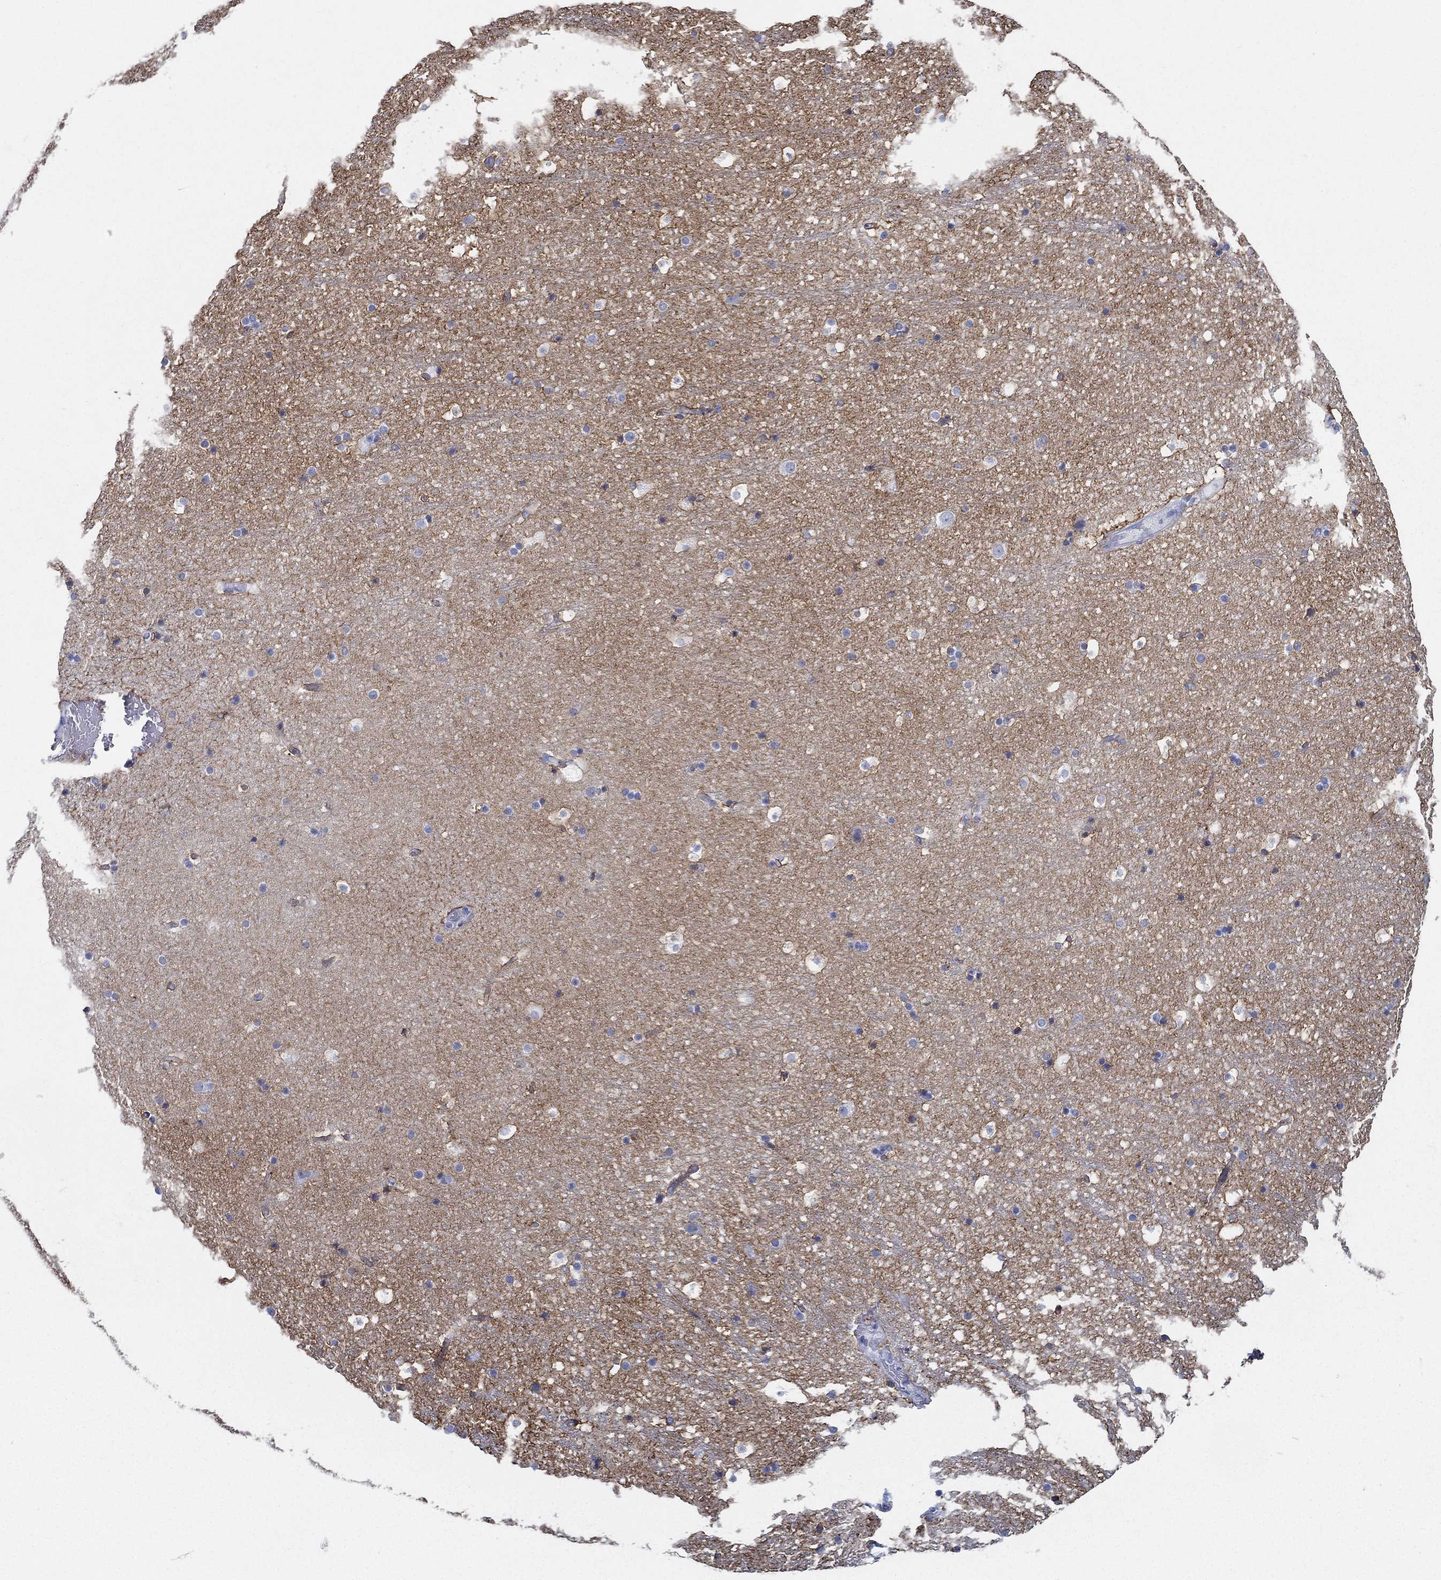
{"staining": {"intensity": "negative", "quantity": "none", "location": "none"}, "tissue": "hippocampus", "cell_type": "Glial cells", "image_type": "normal", "snomed": [{"axis": "morphology", "description": "Normal tissue, NOS"}, {"axis": "topography", "description": "Hippocampus"}], "caption": "Immunohistochemistry (IHC) image of unremarkable hippocampus stained for a protein (brown), which exhibits no expression in glial cells.", "gene": "ATP1B2", "patient": {"sex": "male", "age": 51}}